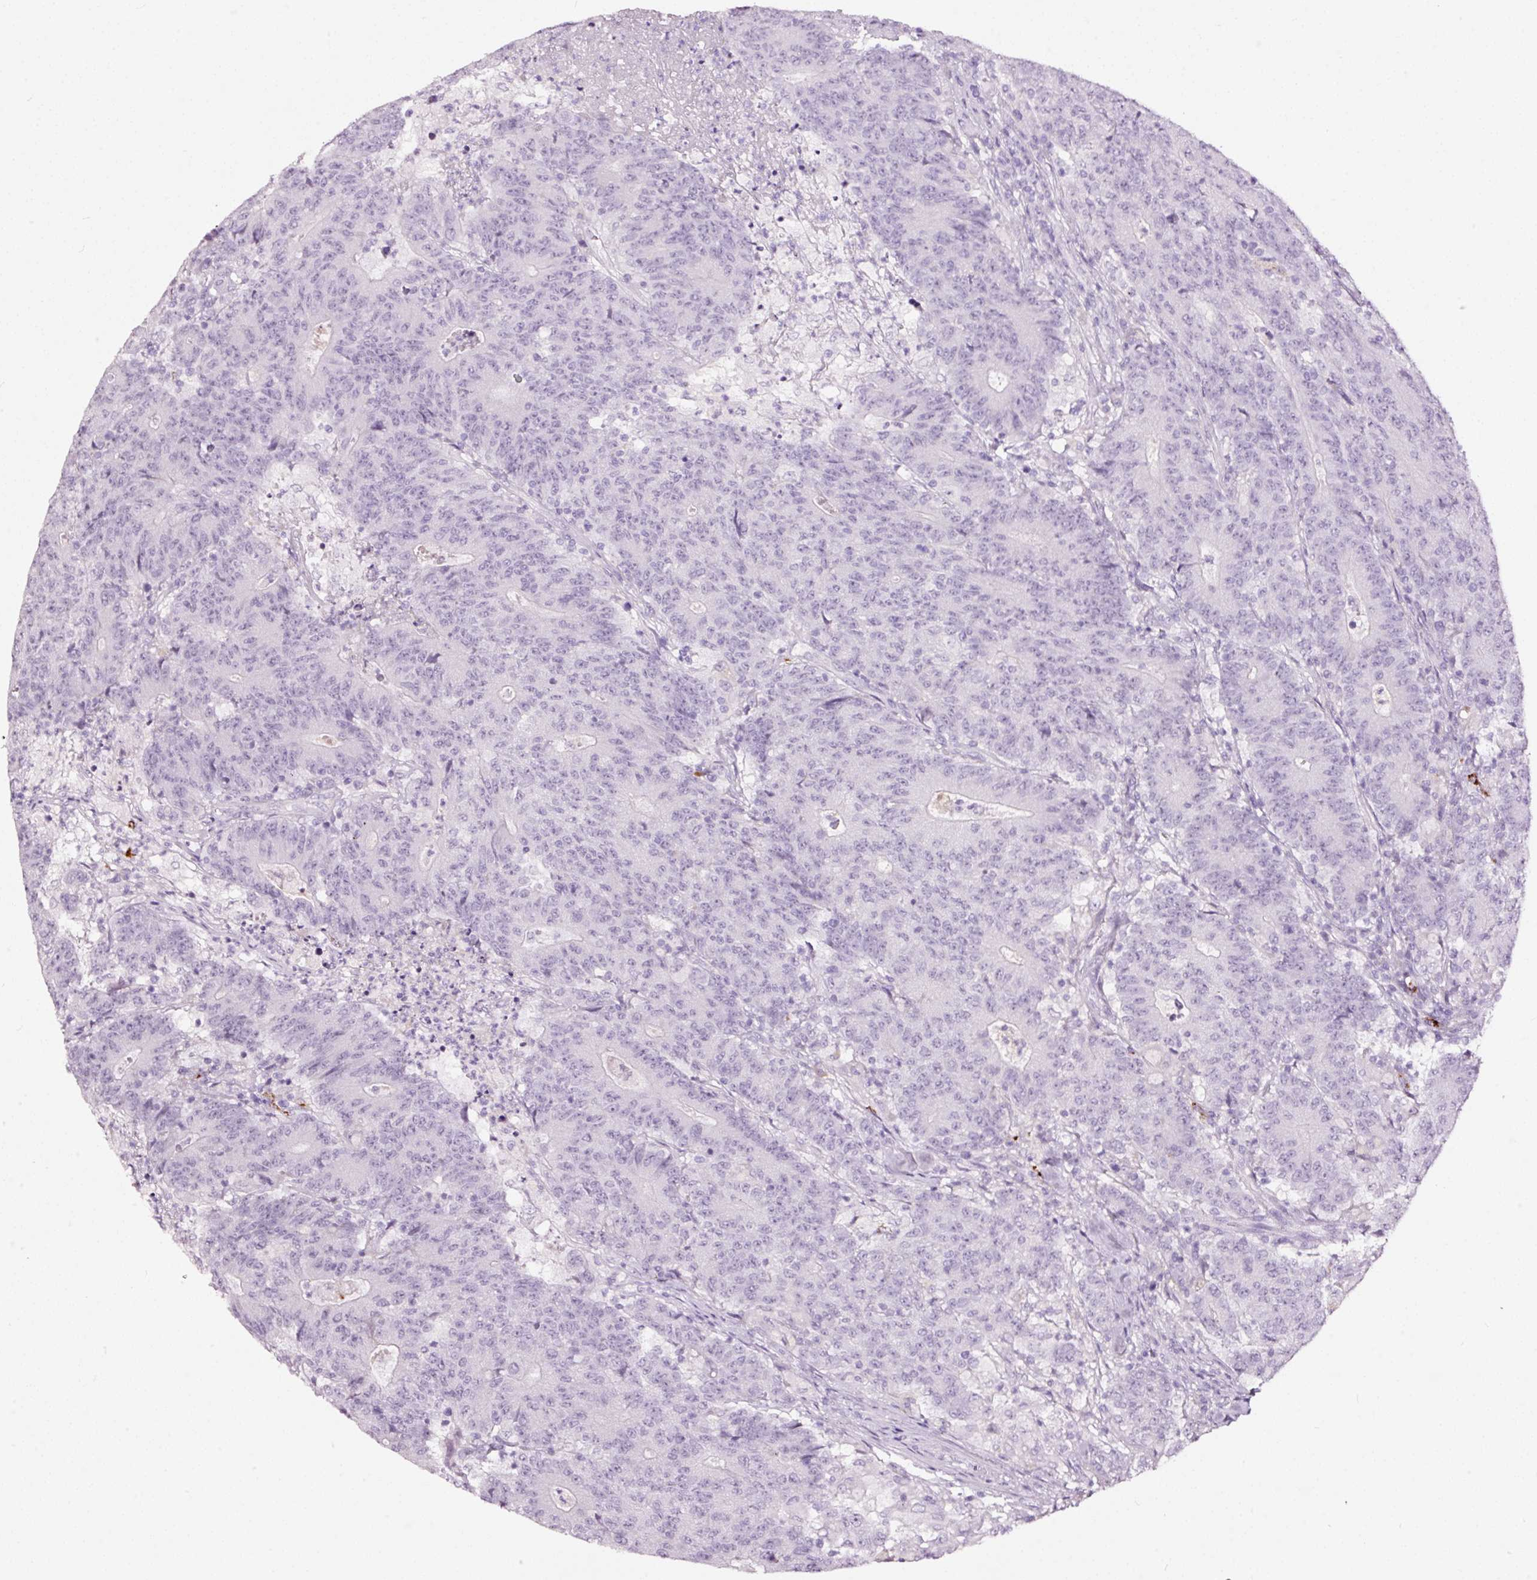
{"staining": {"intensity": "negative", "quantity": "none", "location": "none"}, "tissue": "colorectal cancer", "cell_type": "Tumor cells", "image_type": "cancer", "snomed": [{"axis": "morphology", "description": "Adenocarcinoma, NOS"}, {"axis": "topography", "description": "Colon"}], "caption": "Tumor cells are negative for protein expression in human colorectal adenocarcinoma.", "gene": "LAMP3", "patient": {"sex": "female", "age": 75}}